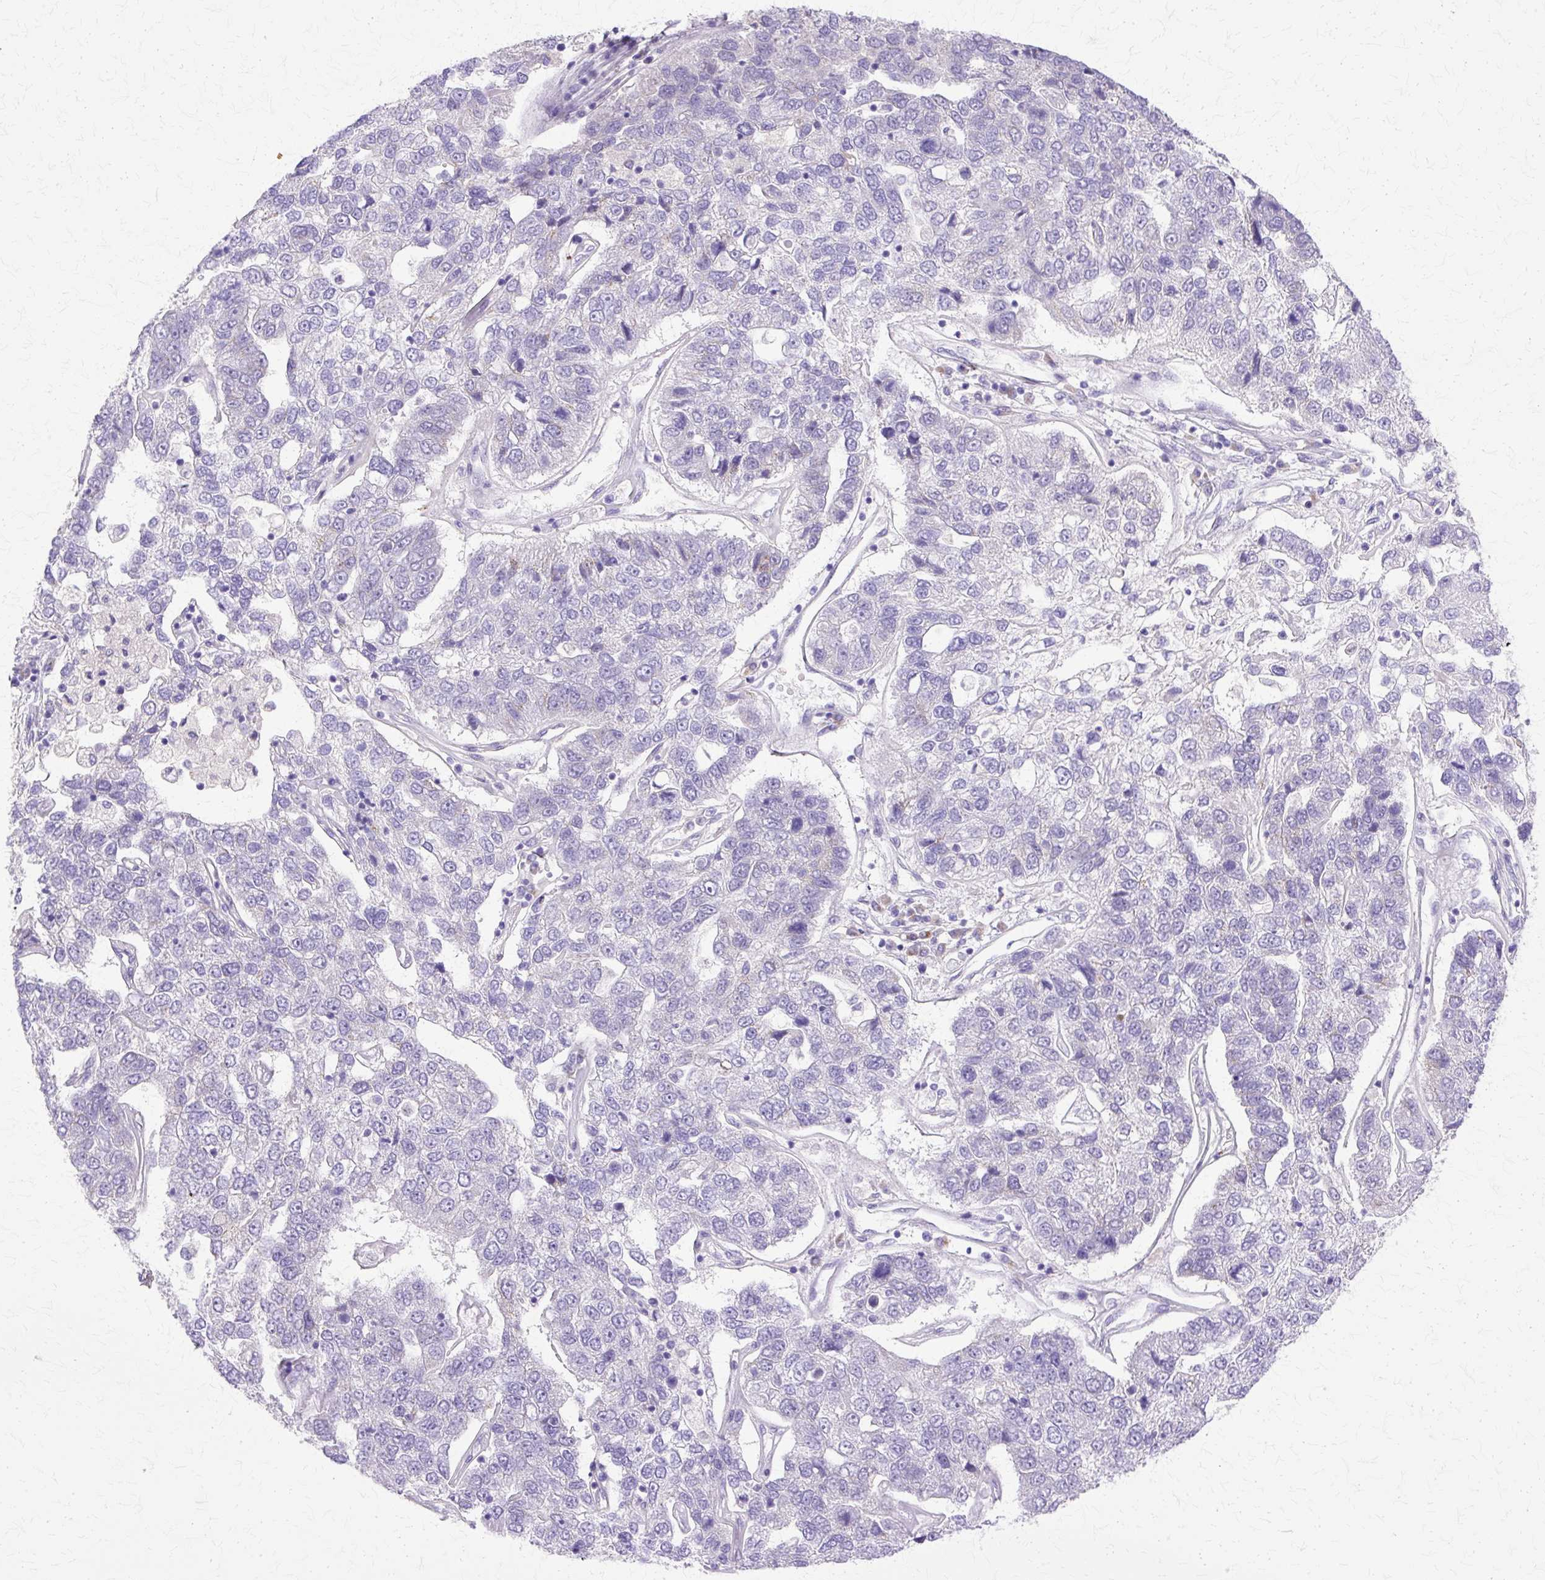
{"staining": {"intensity": "negative", "quantity": "none", "location": "none"}, "tissue": "pancreatic cancer", "cell_type": "Tumor cells", "image_type": "cancer", "snomed": [{"axis": "morphology", "description": "Adenocarcinoma, NOS"}, {"axis": "topography", "description": "Pancreas"}], "caption": "An immunohistochemistry (IHC) photomicrograph of pancreatic cancer (adenocarcinoma) is shown. There is no staining in tumor cells of pancreatic cancer (adenocarcinoma).", "gene": "TBC1D3G", "patient": {"sex": "female", "age": 61}}